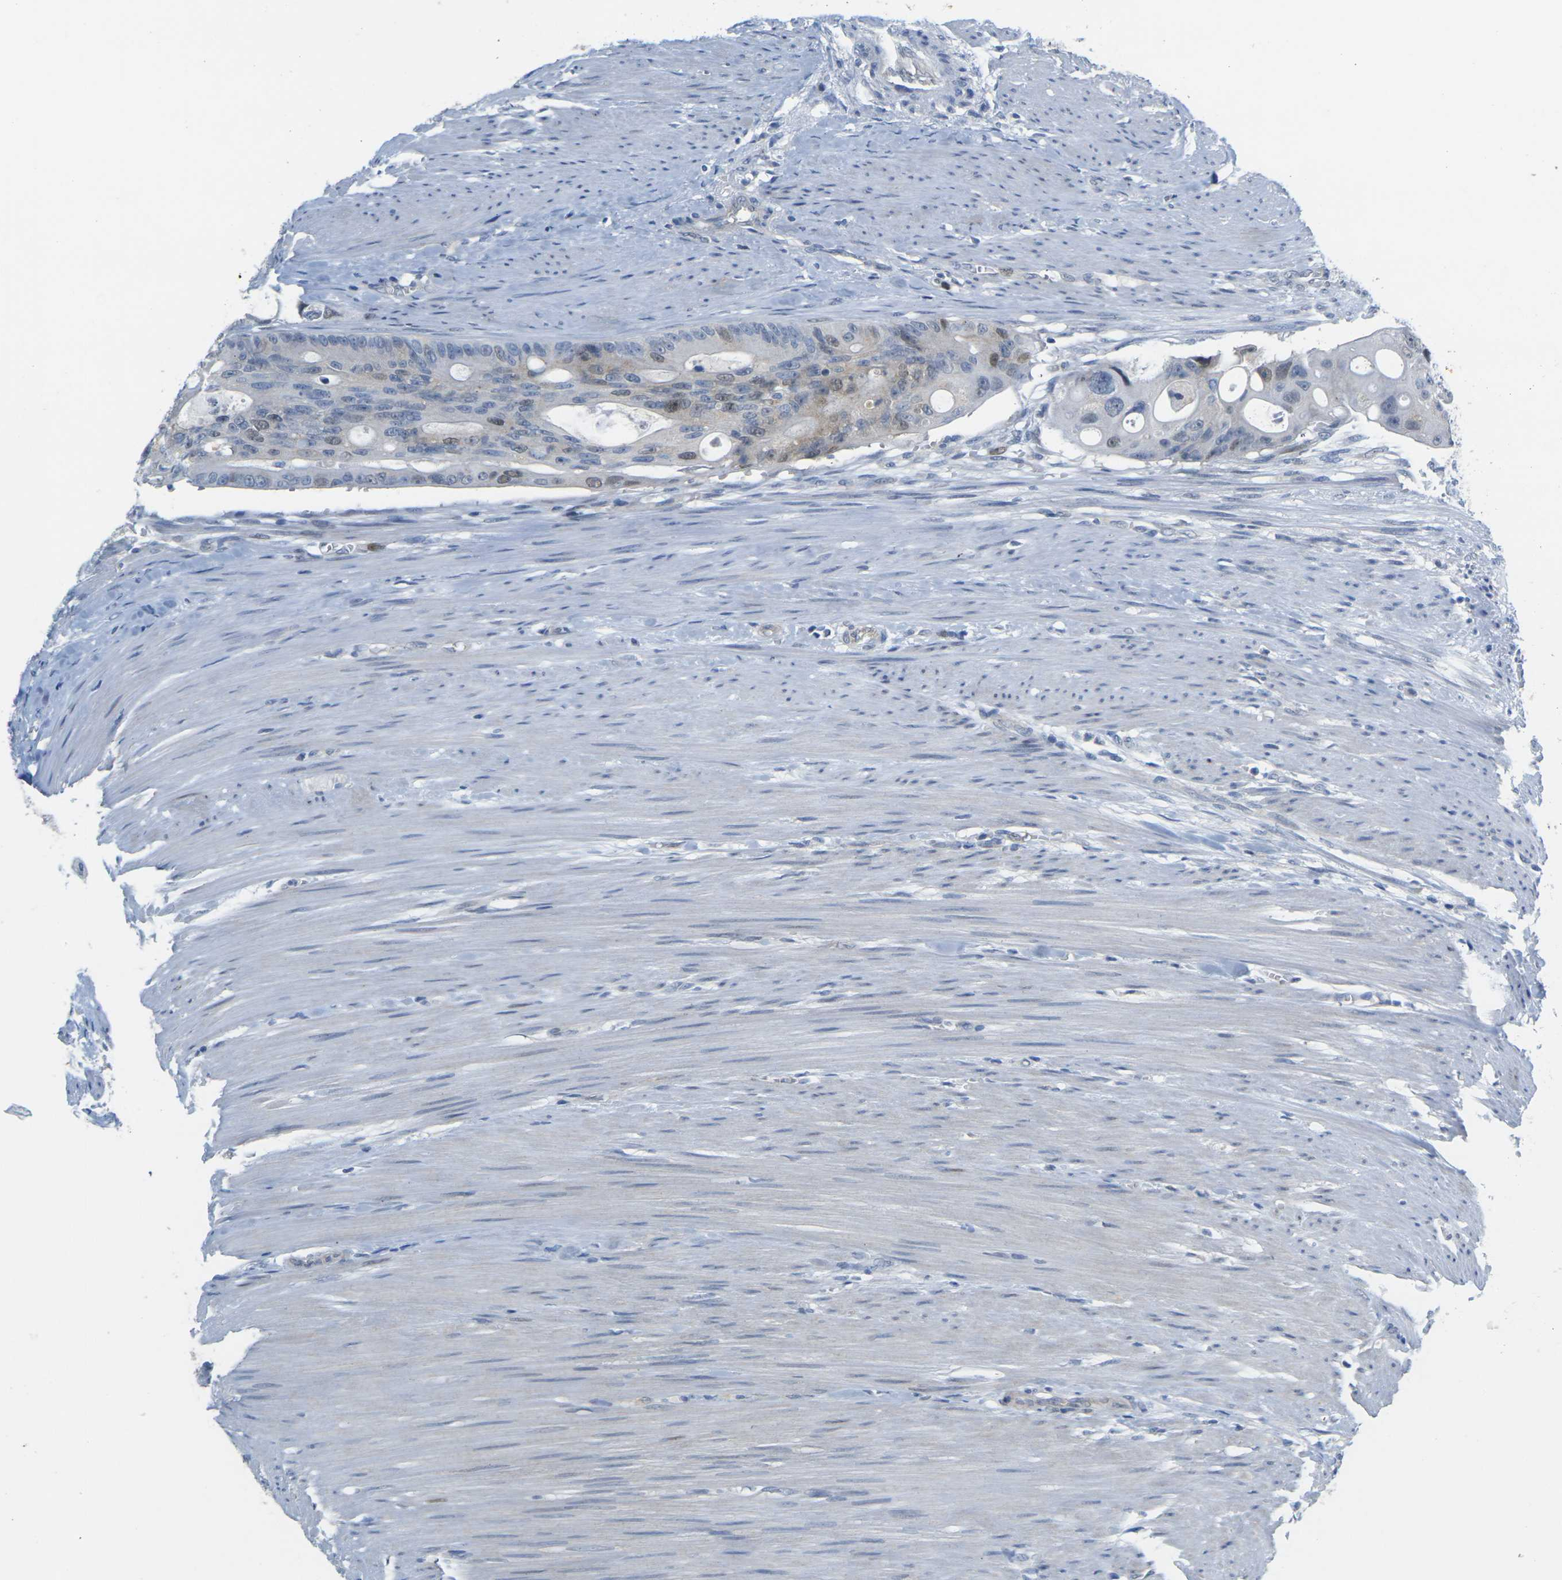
{"staining": {"intensity": "moderate", "quantity": "<25%", "location": "nuclear"}, "tissue": "colorectal cancer", "cell_type": "Tumor cells", "image_type": "cancer", "snomed": [{"axis": "morphology", "description": "Adenocarcinoma, NOS"}, {"axis": "topography", "description": "Colon"}], "caption": "Immunohistochemical staining of colorectal cancer (adenocarcinoma) reveals low levels of moderate nuclear staining in about <25% of tumor cells.", "gene": "CDK2", "patient": {"sex": "female", "age": 57}}